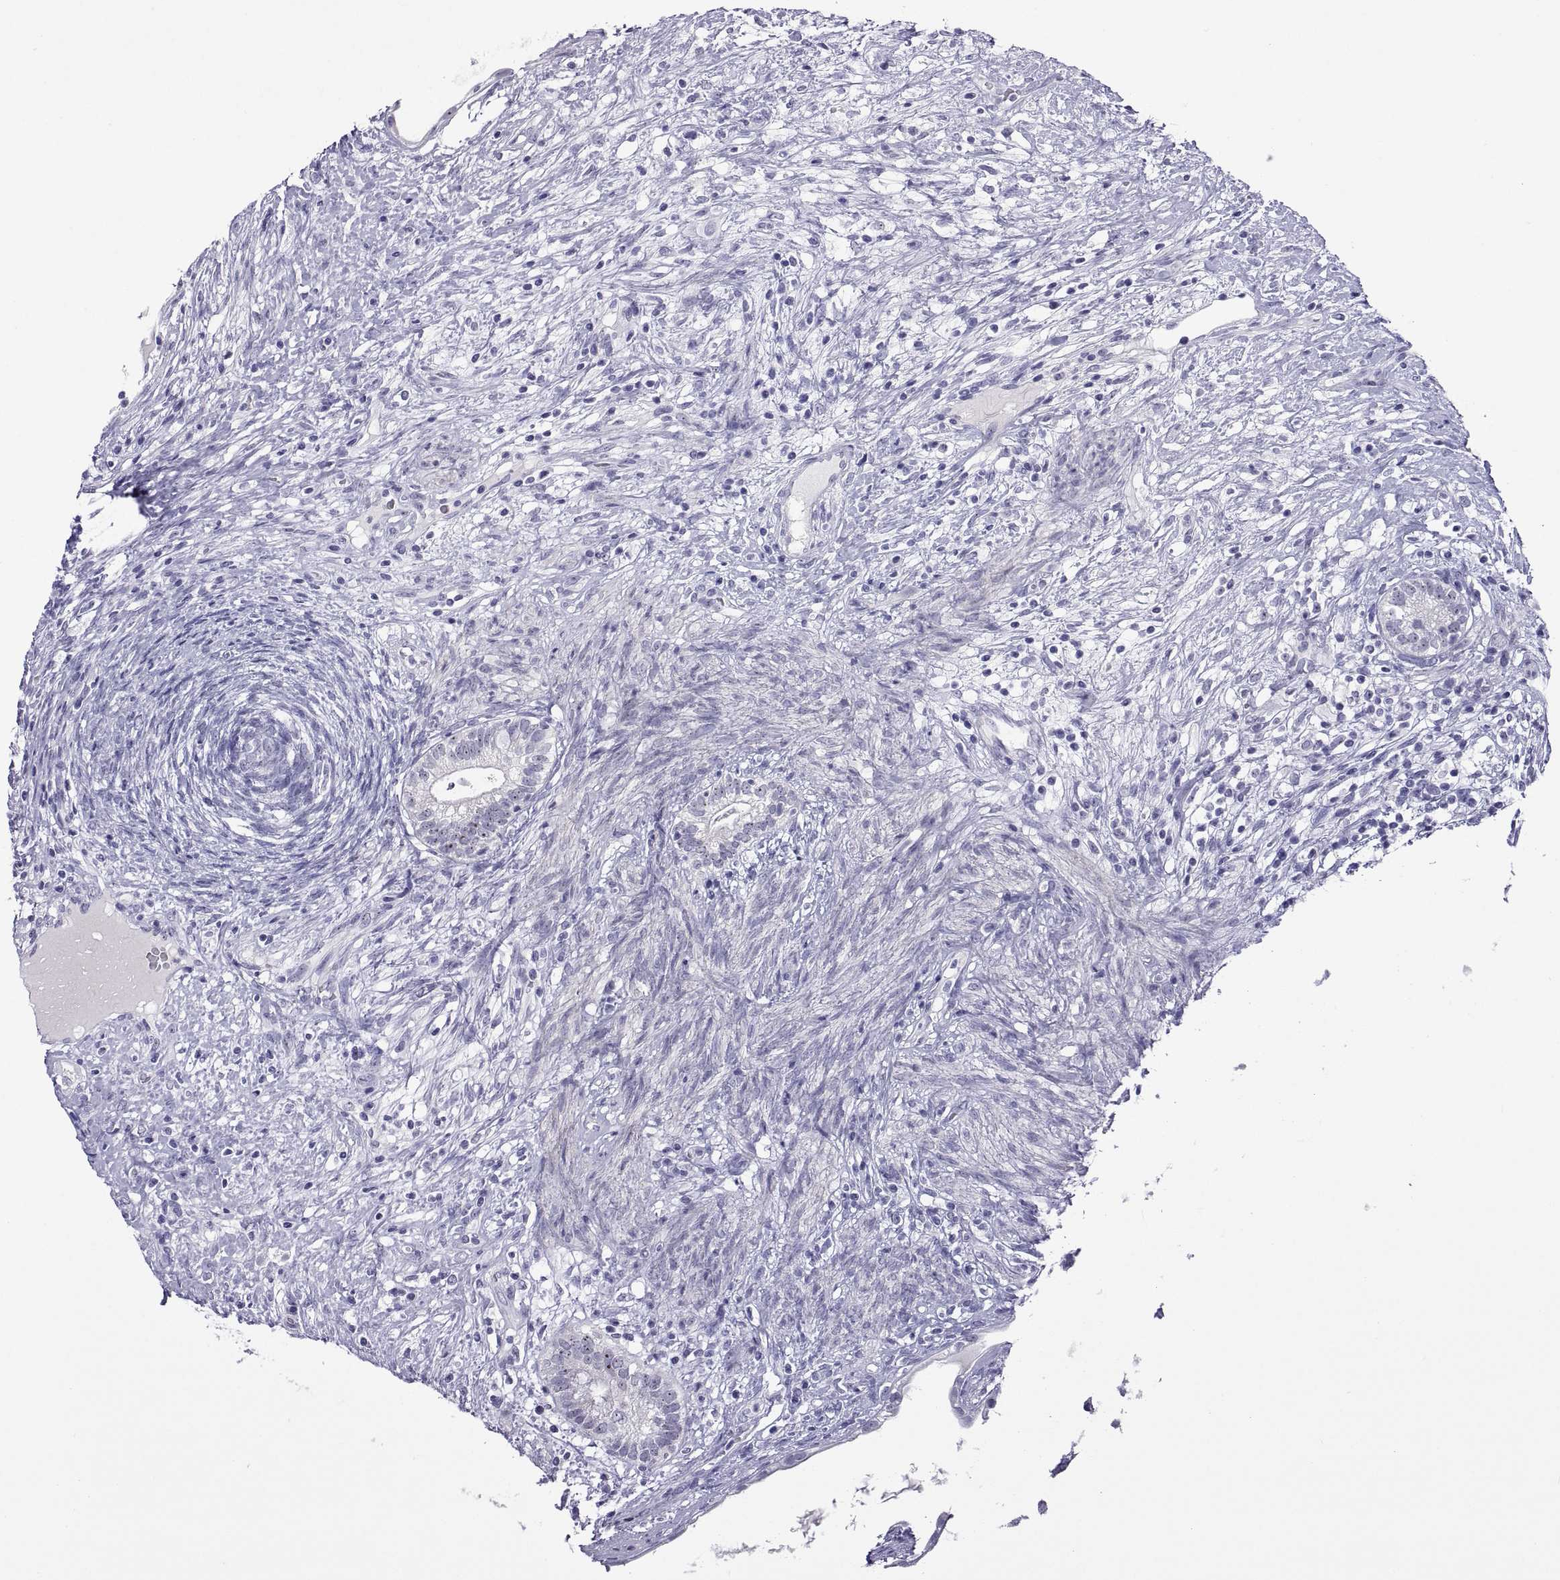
{"staining": {"intensity": "negative", "quantity": "none", "location": "none"}, "tissue": "testis cancer", "cell_type": "Tumor cells", "image_type": "cancer", "snomed": [{"axis": "morphology", "description": "Seminoma, NOS"}, {"axis": "morphology", "description": "Carcinoma, Embryonal, NOS"}, {"axis": "topography", "description": "Testis"}], "caption": "The photomicrograph reveals no significant expression in tumor cells of seminoma (testis).", "gene": "VSX2", "patient": {"sex": "male", "age": 41}}